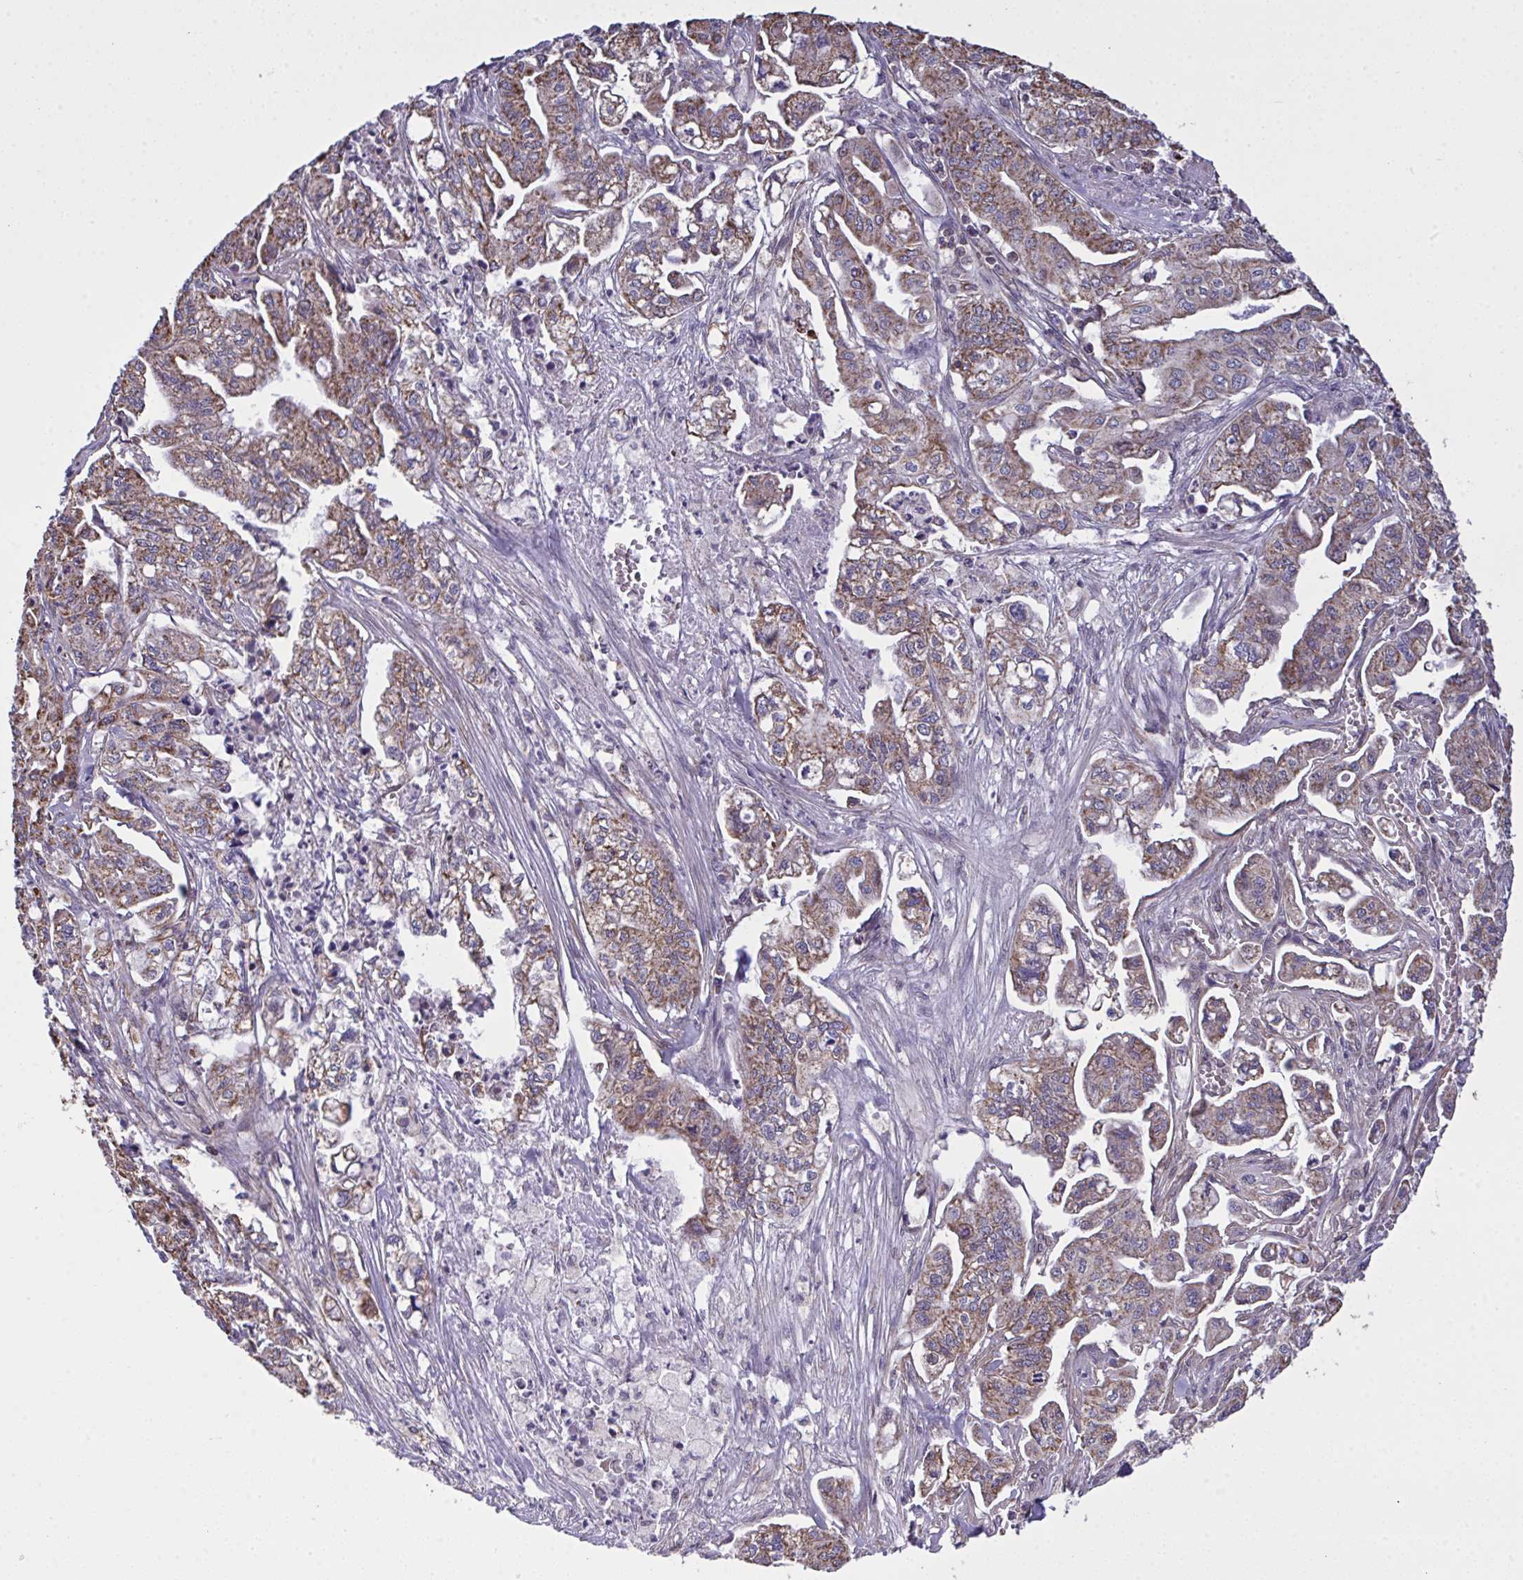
{"staining": {"intensity": "weak", "quantity": ">75%", "location": "cytoplasmic/membranous"}, "tissue": "pancreatic cancer", "cell_type": "Tumor cells", "image_type": "cancer", "snomed": [{"axis": "morphology", "description": "Adenocarcinoma, NOS"}, {"axis": "topography", "description": "Pancreas"}], "caption": "IHC photomicrograph of neoplastic tissue: pancreatic cancer (adenocarcinoma) stained using immunohistochemistry (IHC) shows low levels of weak protein expression localized specifically in the cytoplasmic/membranous of tumor cells, appearing as a cytoplasmic/membranous brown color.", "gene": "PPM1H", "patient": {"sex": "male", "age": 68}}